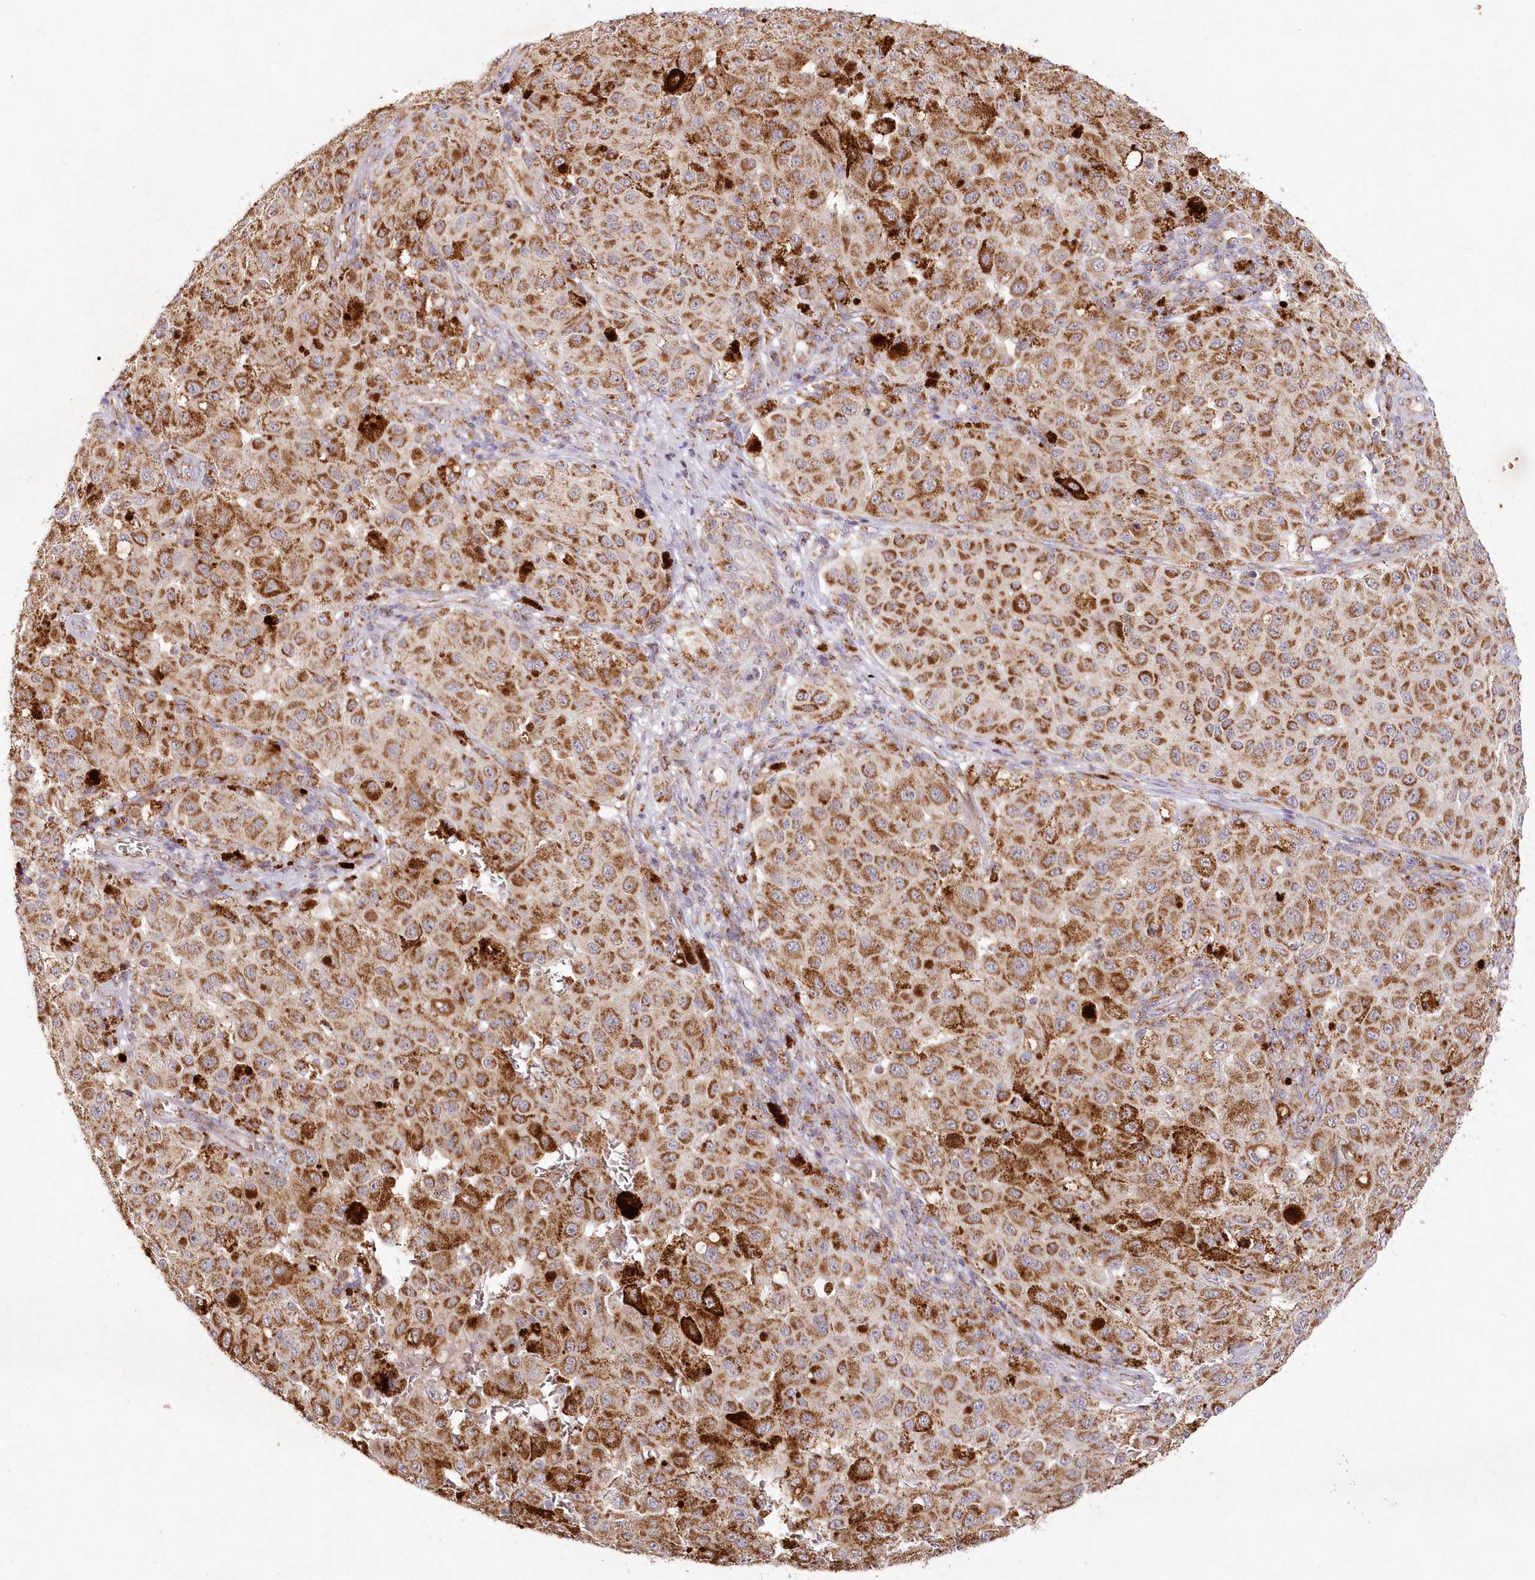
{"staining": {"intensity": "moderate", "quantity": ">75%", "location": "cytoplasmic/membranous"}, "tissue": "melanoma", "cell_type": "Tumor cells", "image_type": "cancer", "snomed": [{"axis": "morphology", "description": "Malignant melanoma, NOS"}, {"axis": "topography", "description": "Skin"}], "caption": "Melanoma was stained to show a protein in brown. There is medium levels of moderate cytoplasmic/membranous positivity in about >75% of tumor cells. The staining was performed using DAB (3,3'-diaminobenzidine) to visualize the protein expression in brown, while the nuclei were stained in blue with hematoxylin (Magnification: 20x).", "gene": "DNA2", "patient": {"sex": "female", "age": 64}}